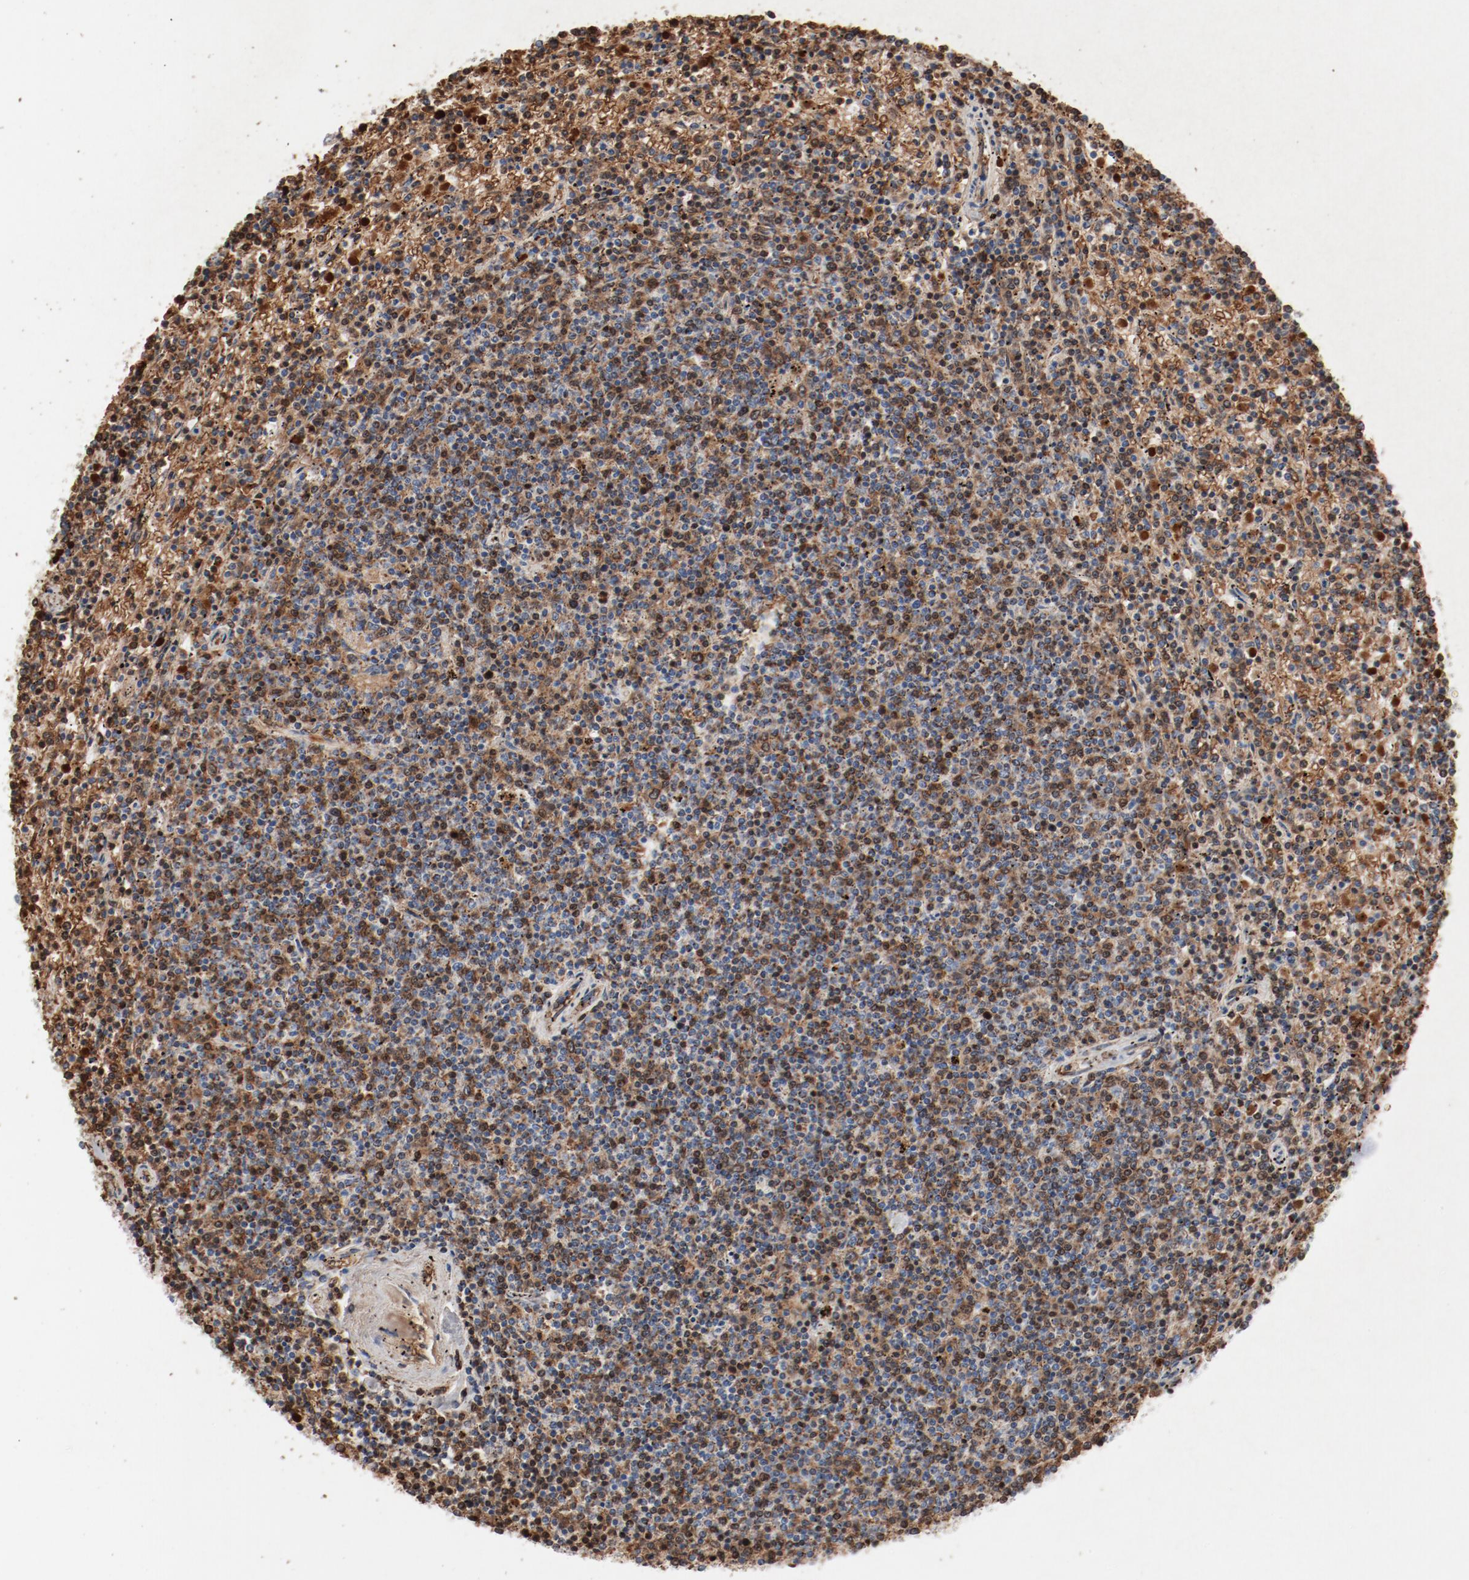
{"staining": {"intensity": "moderate", "quantity": ">75%", "location": "cytoplasmic/membranous"}, "tissue": "lymphoma", "cell_type": "Tumor cells", "image_type": "cancer", "snomed": [{"axis": "morphology", "description": "Malignant lymphoma, non-Hodgkin's type, Low grade"}, {"axis": "topography", "description": "Spleen"}], "caption": "Low-grade malignant lymphoma, non-Hodgkin's type tissue demonstrates moderate cytoplasmic/membranous expression in approximately >75% of tumor cells", "gene": "NDUFB8", "patient": {"sex": "female", "age": 50}}